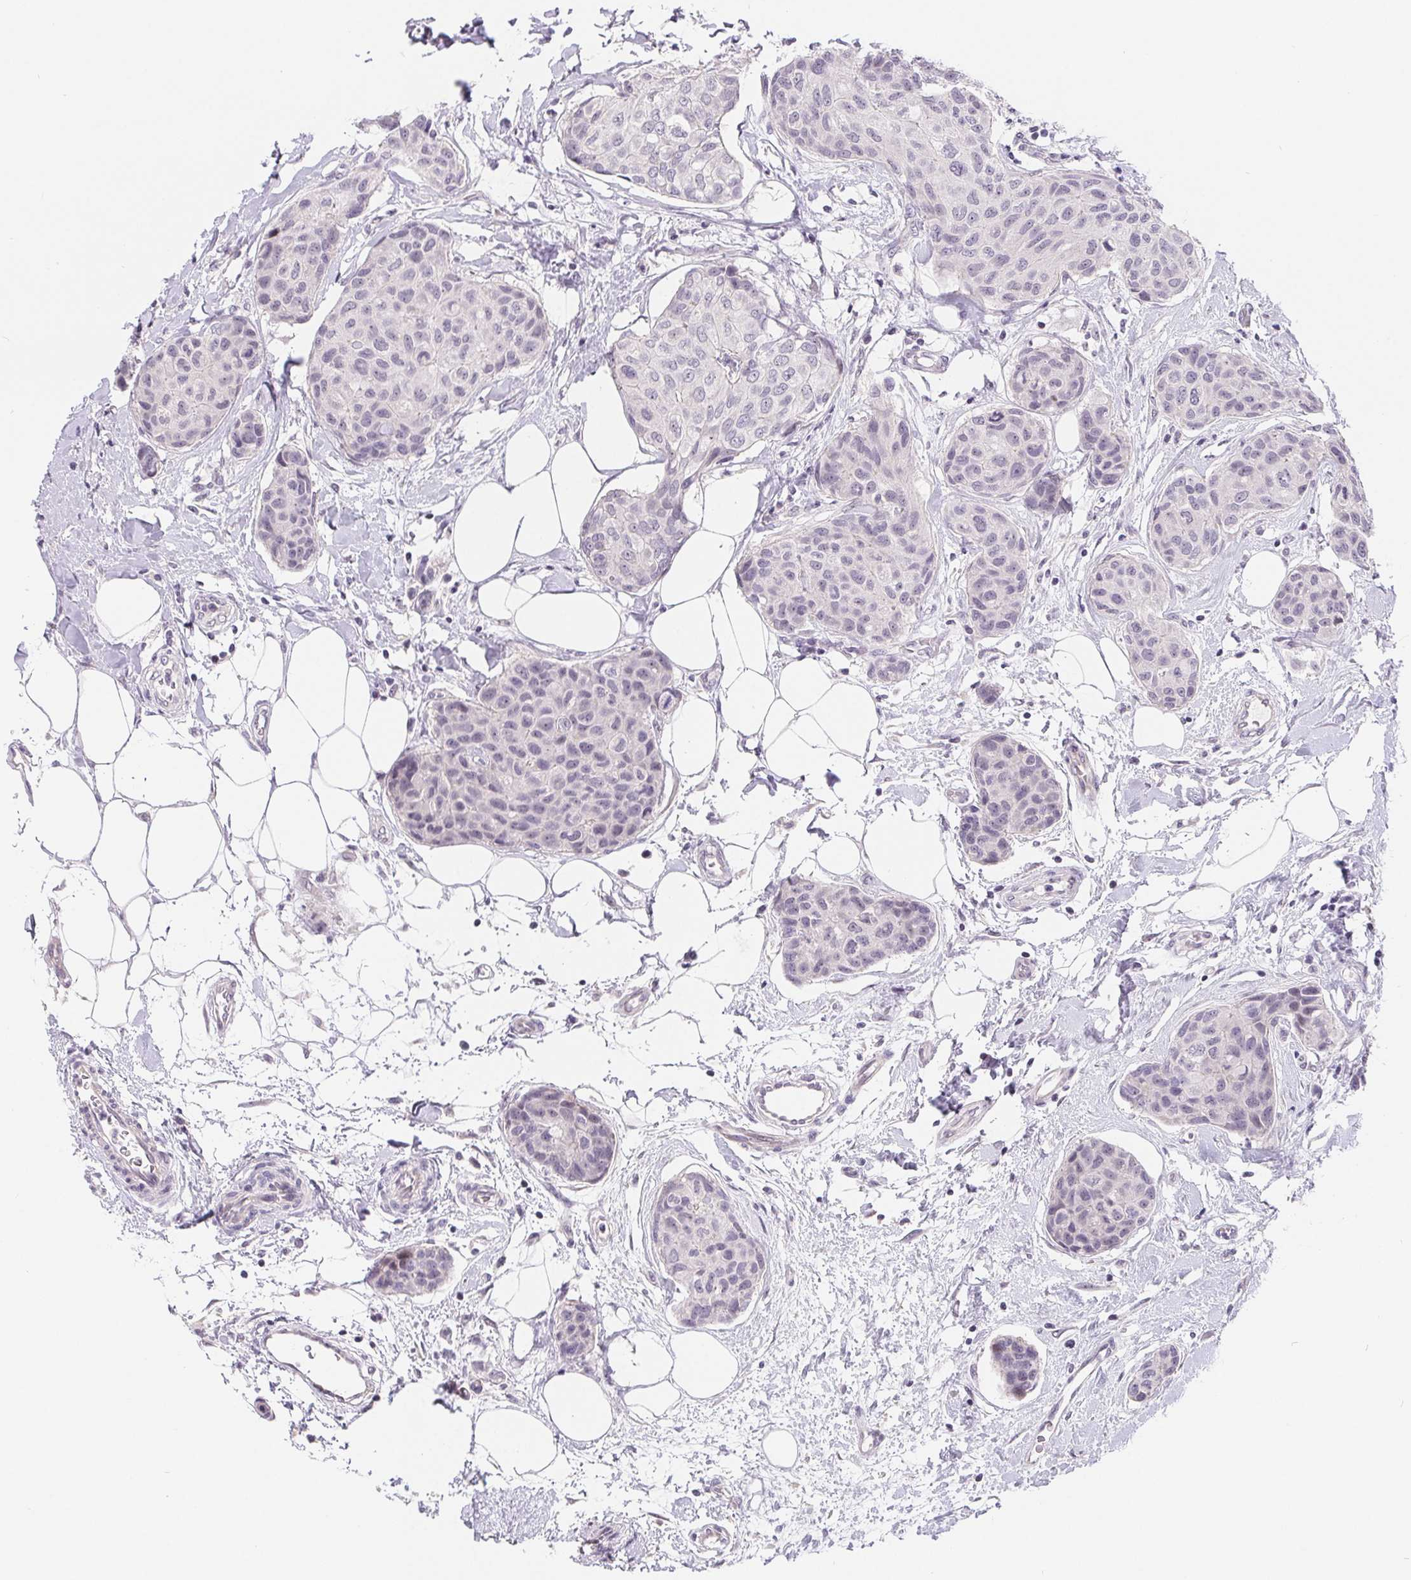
{"staining": {"intensity": "negative", "quantity": "none", "location": "none"}, "tissue": "breast cancer", "cell_type": "Tumor cells", "image_type": "cancer", "snomed": [{"axis": "morphology", "description": "Duct carcinoma"}, {"axis": "topography", "description": "Breast"}], "caption": "A micrograph of human breast cancer (intraductal carcinoma) is negative for staining in tumor cells.", "gene": "LCA5L", "patient": {"sex": "female", "age": 80}}